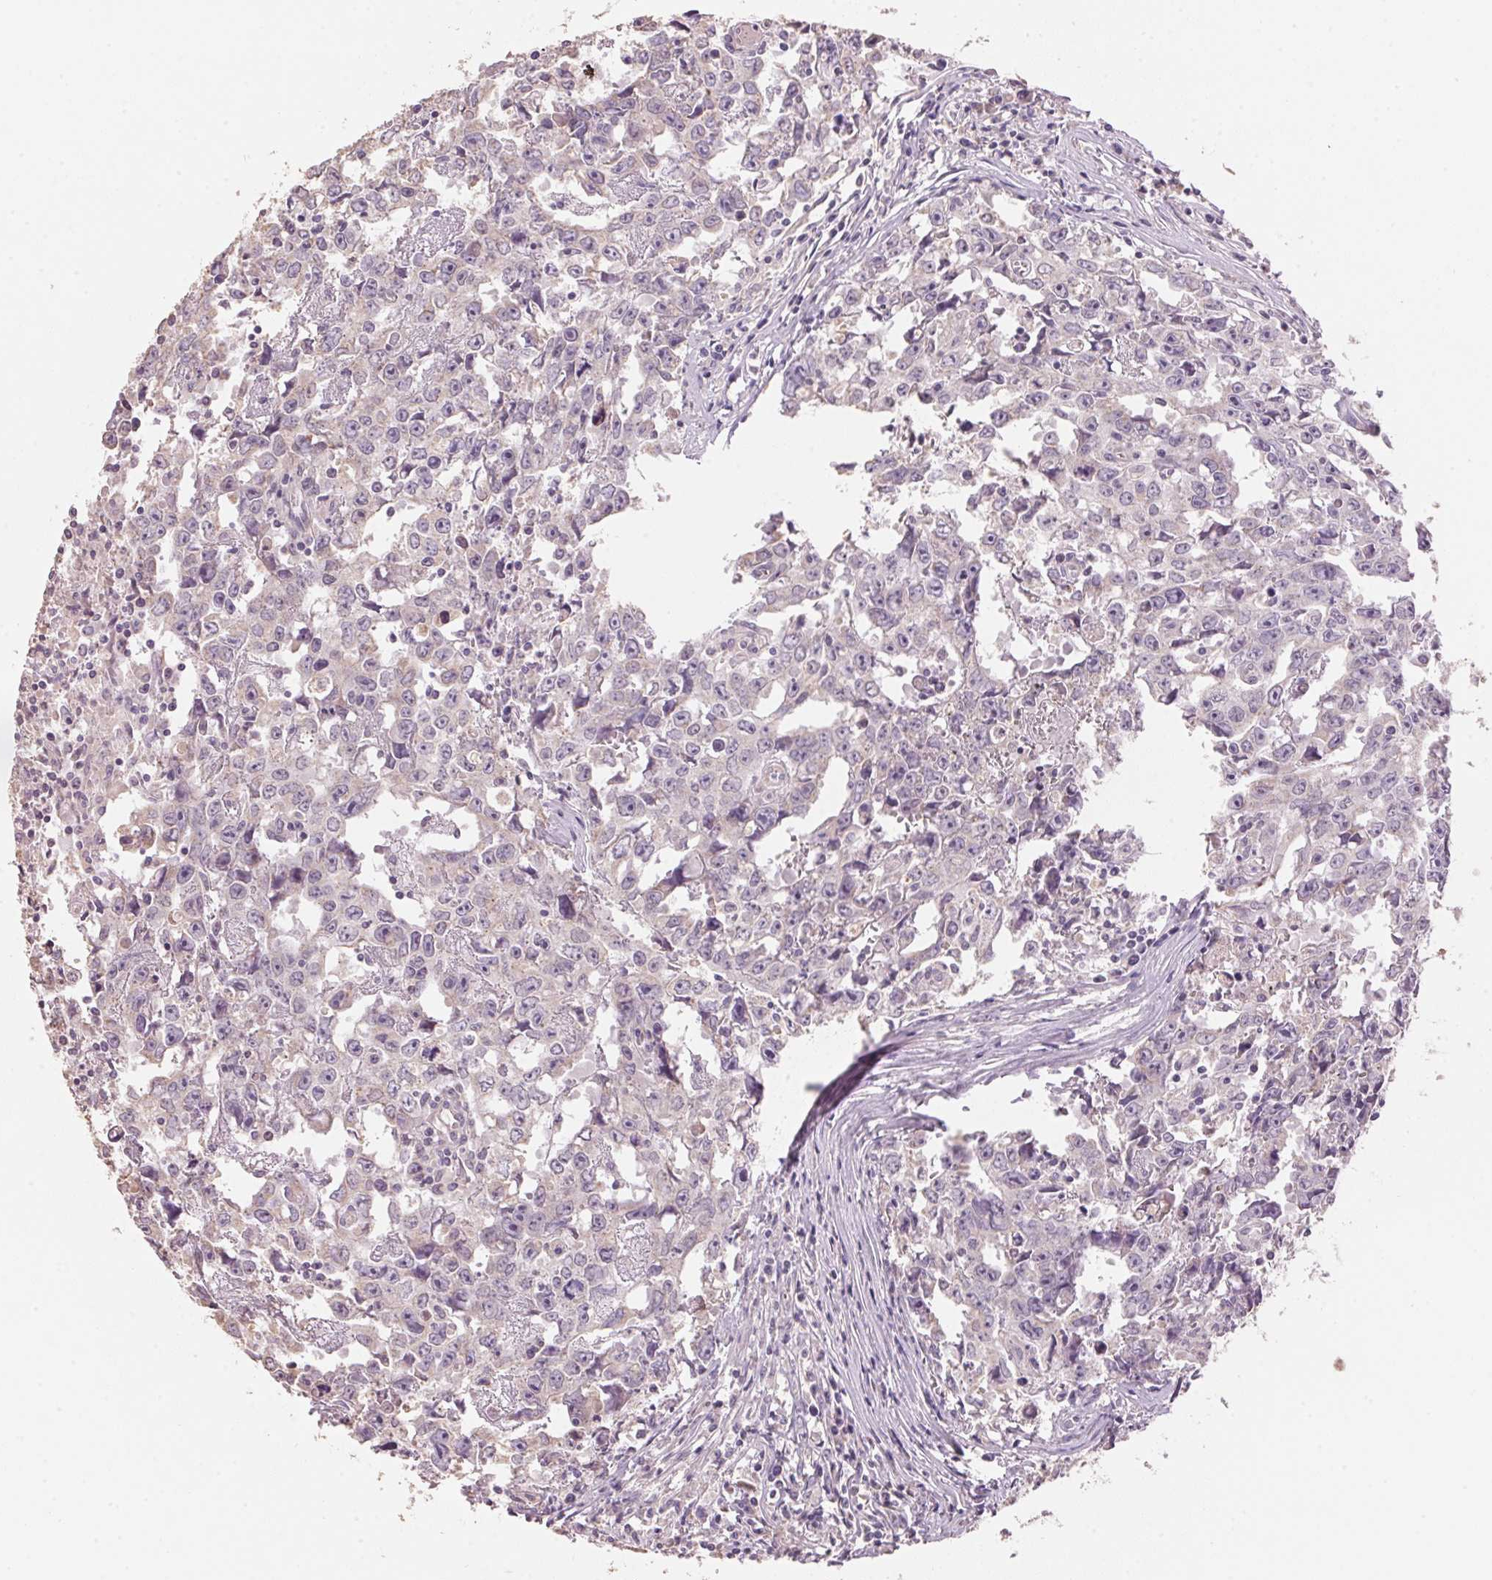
{"staining": {"intensity": "negative", "quantity": "none", "location": "none"}, "tissue": "testis cancer", "cell_type": "Tumor cells", "image_type": "cancer", "snomed": [{"axis": "morphology", "description": "Carcinoma, Embryonal, NOS"}, {"axis": "topography", "description": "Testis"}], "caption": "A micrograph of testis embryonal carcinoma stained for a protein displays no brown staining in tumor cells.", "gene": "LYZL6", "patient": {"sex": "male", "age": 22}}